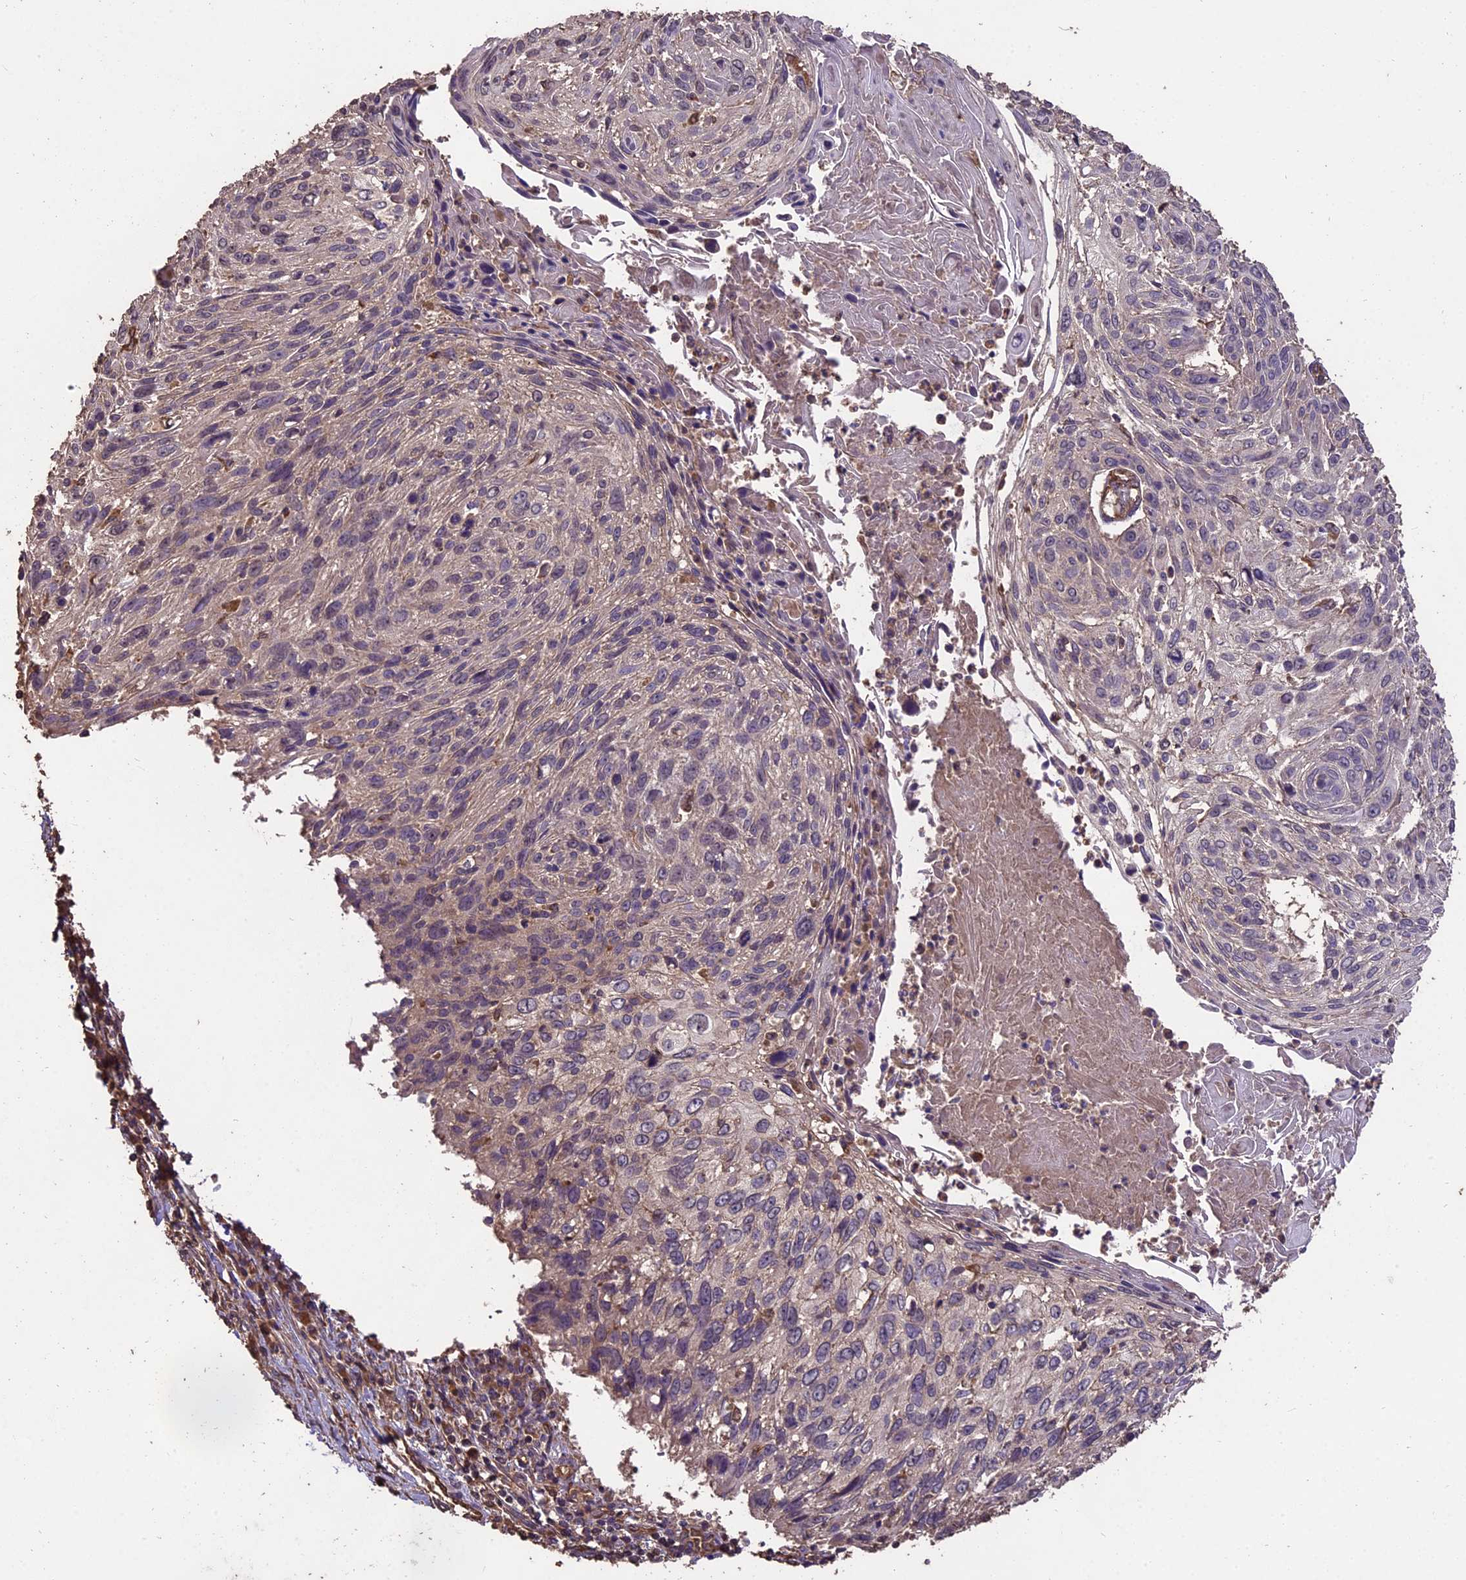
{"staining": {"intensity": "negative", "quantity": "none", "location": "none"}, "tissue": "cervical cancer", "cell_type": "Tumor cells", "image_type": "cancer", "snomed": [{"axis": "morphology", "description": "Squamous cell carcinoma, NOS"}, {"axis": "topography", "description": "Cervix"}], "caption": "Immunohistochemistry (IHC) histopathology image of cervical cancer stained for a protein (brown), which demonstrates no positivity in tumor cells.", "gene": "TTLL10", "patient": {"sex": "female", "age": 51}}